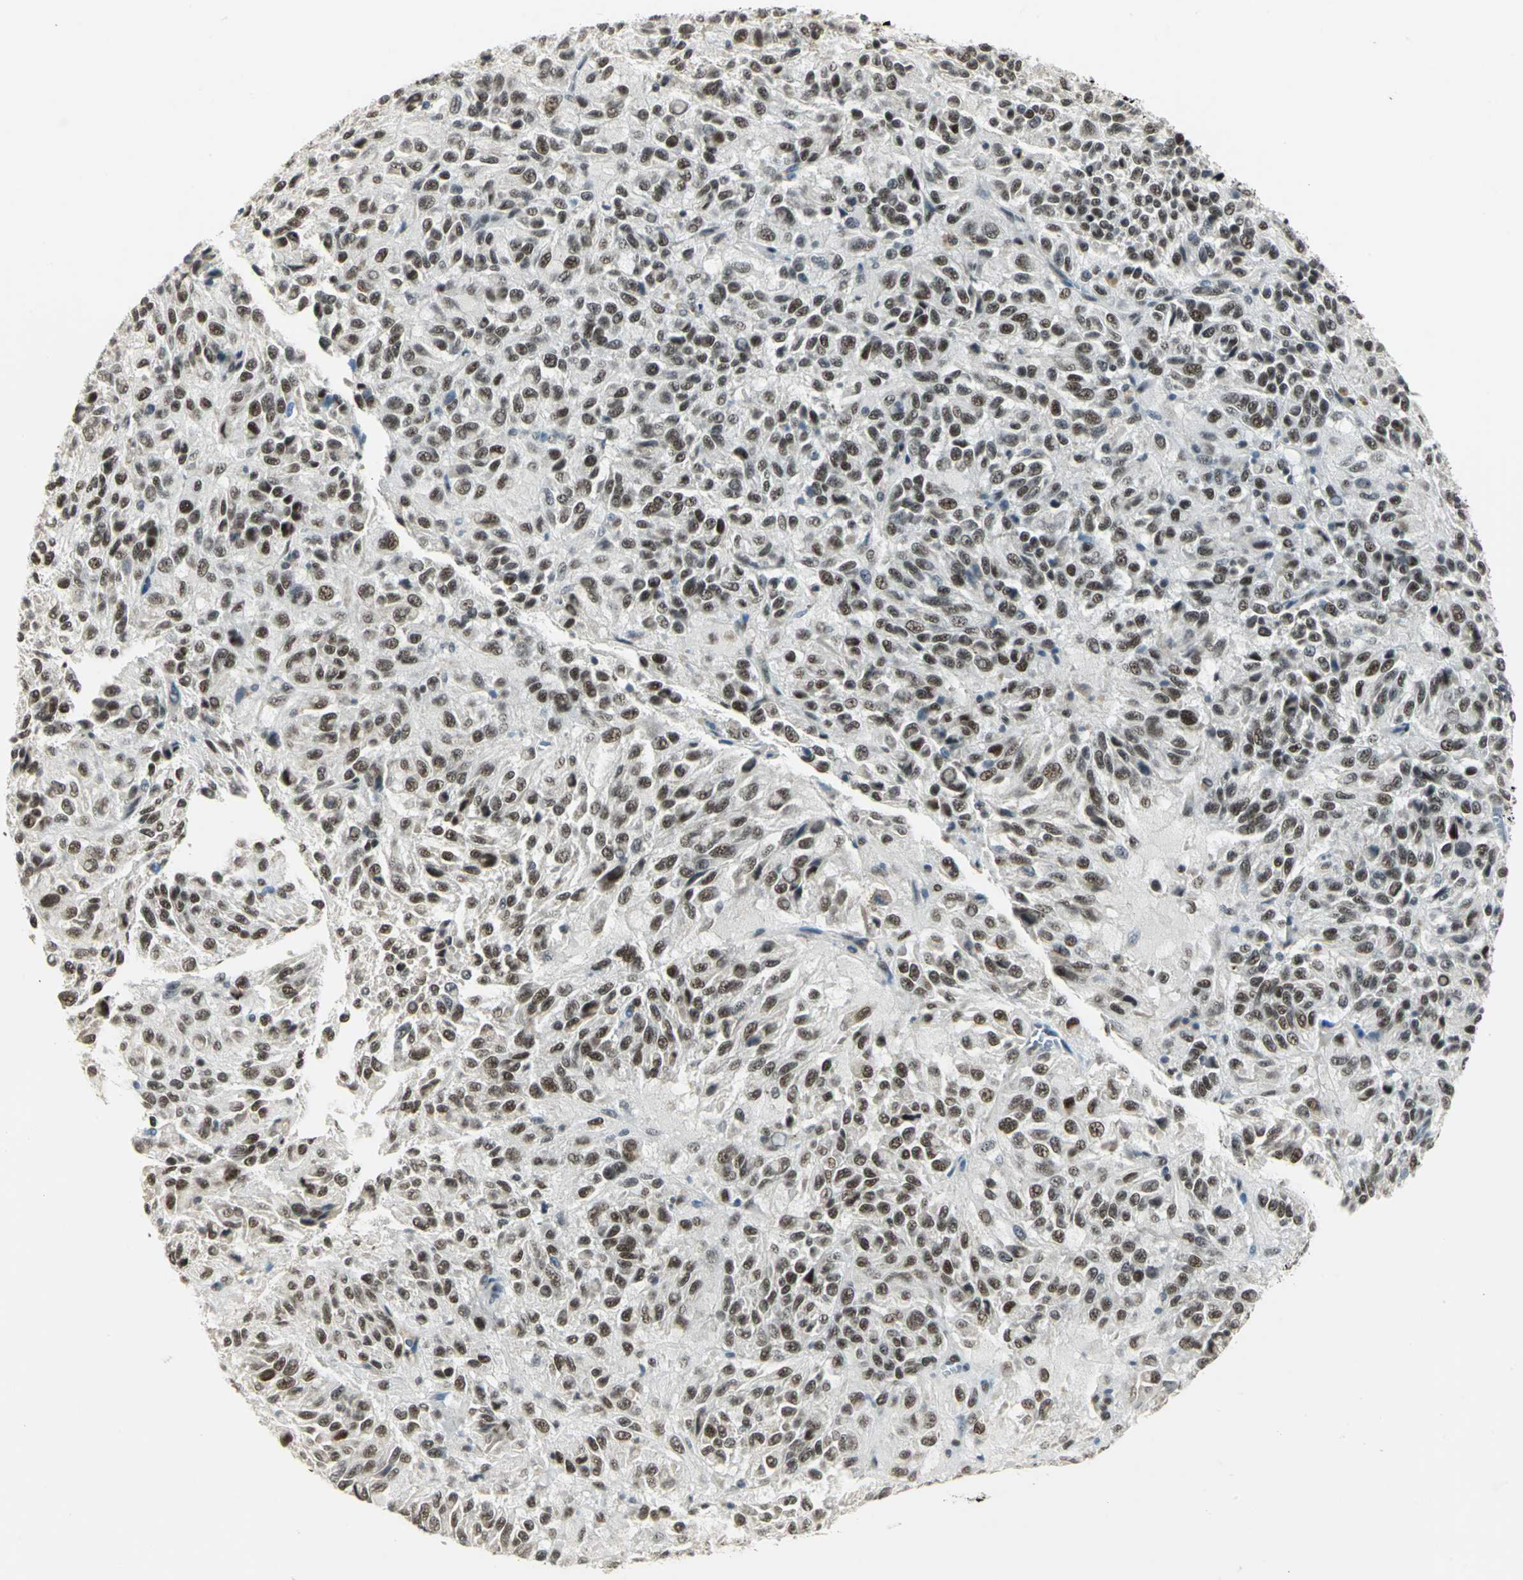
{"staining": {"intensity": "moderate", "quantity": ">75%", "location": "nuclear"}, "tissue": "melanoma", "cell_type": "Tumor cells", "image_type": "cancer", "snomed": [{"axis": "morphology", "description": "Malignant melanoma, Metastatic site"}, {"axis": "topography", "description": "Lung"}], "caption": "A brown stain labels moderate nuclear staining of a protein in human malignant melanoma (metastatic site) tumor cells.", "gene": "CCNT1", "patient": {"sex": "male", "age": 64}}